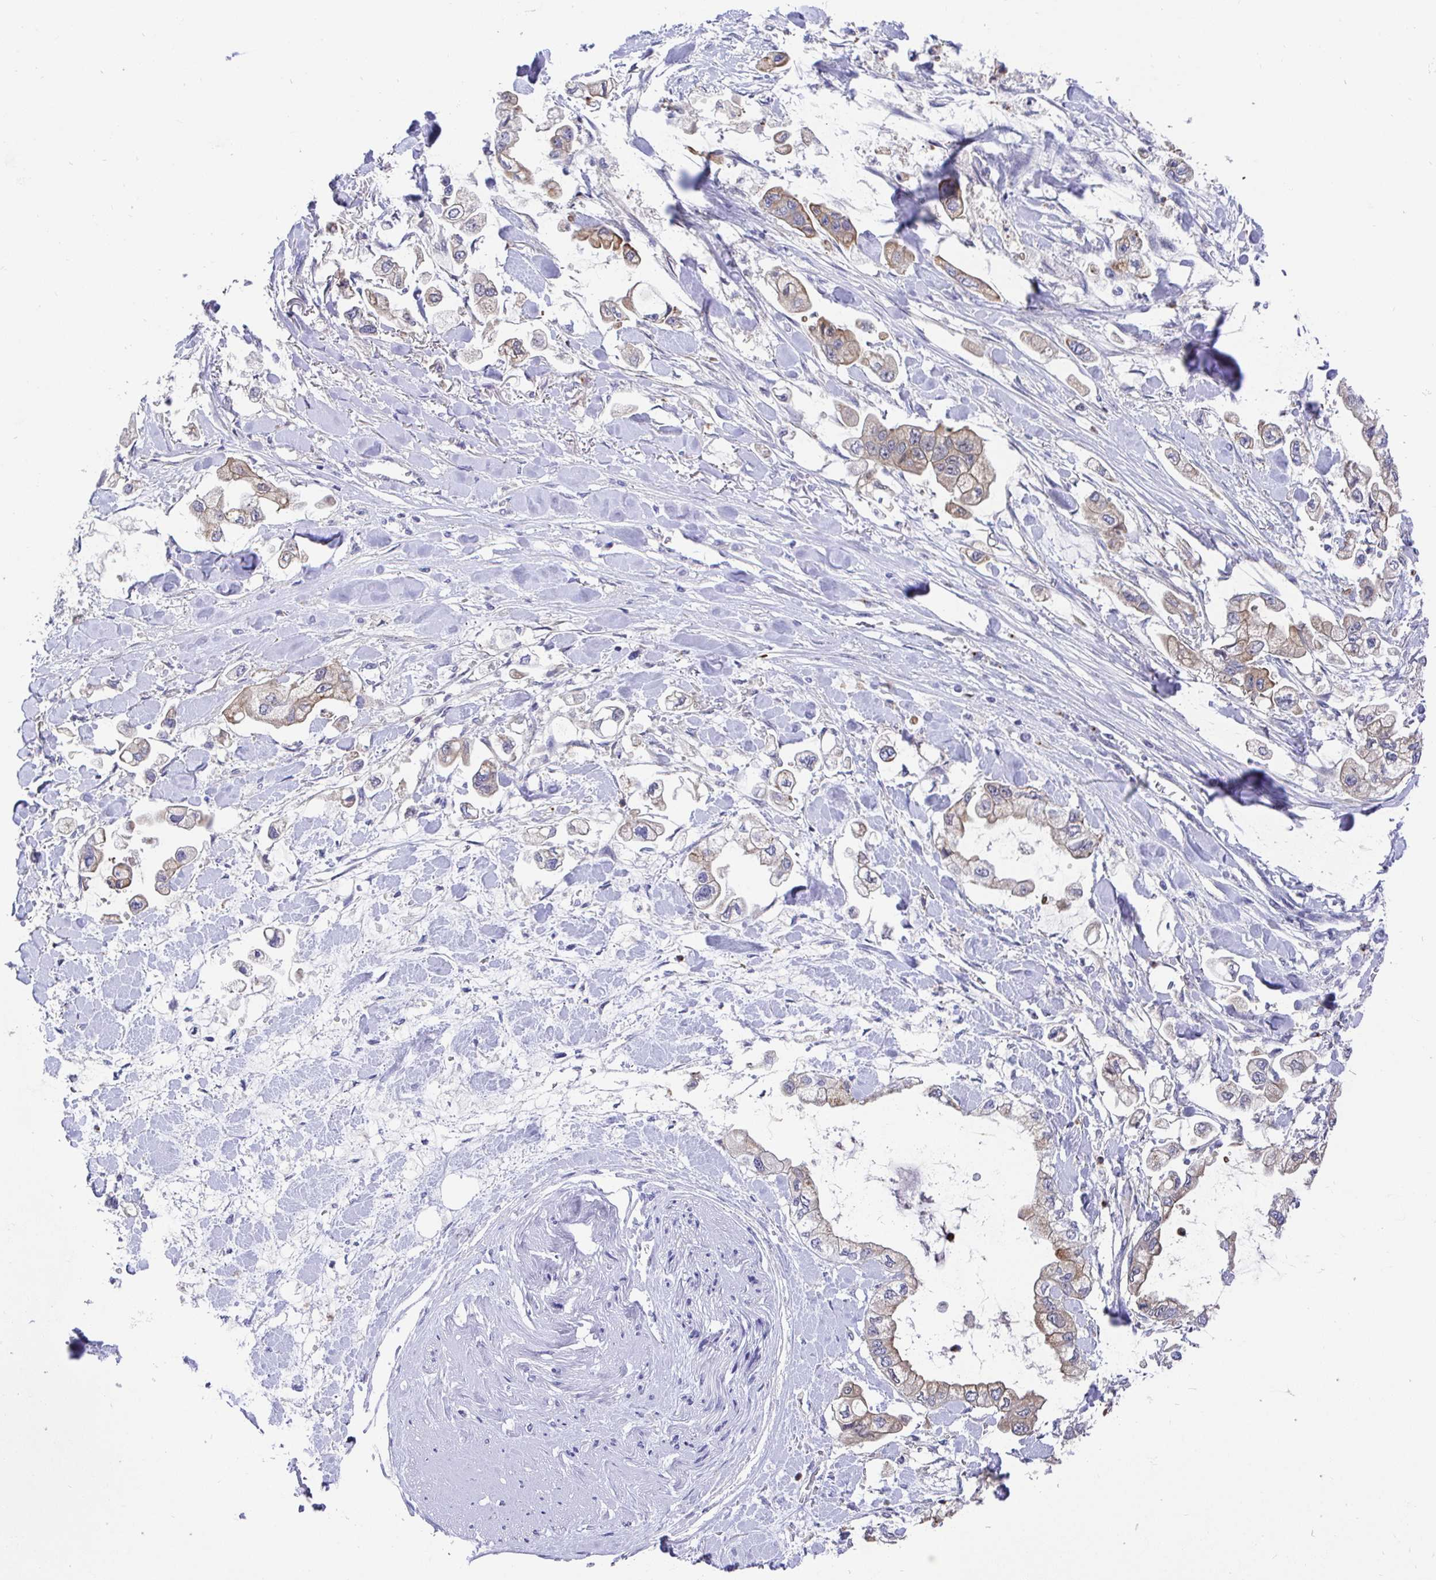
{"staining": {"intensity": "moderate", "quantity": "25%-75%", "location": "cytoplasmic/membranous"}, "tissue": "stomach cancer", "cell_type": "Tumor cells", "image_type": "cancer", "snomed": [{"axis": "morphology", "description": "Adenocarcinoma, NOS"}, {"axis": "topography", "description": "Stomach"}], "caption": "An image of human stomach cancer (adenocarcinoma) stained for a protein displays moderate cytoplasmic/membranous brown staining in tumor cells. The protein is shown in brown color, while the nuclei are stained blue.", "gene": "GOLGA1", "patient": {"sex": "male", "age": 62}}